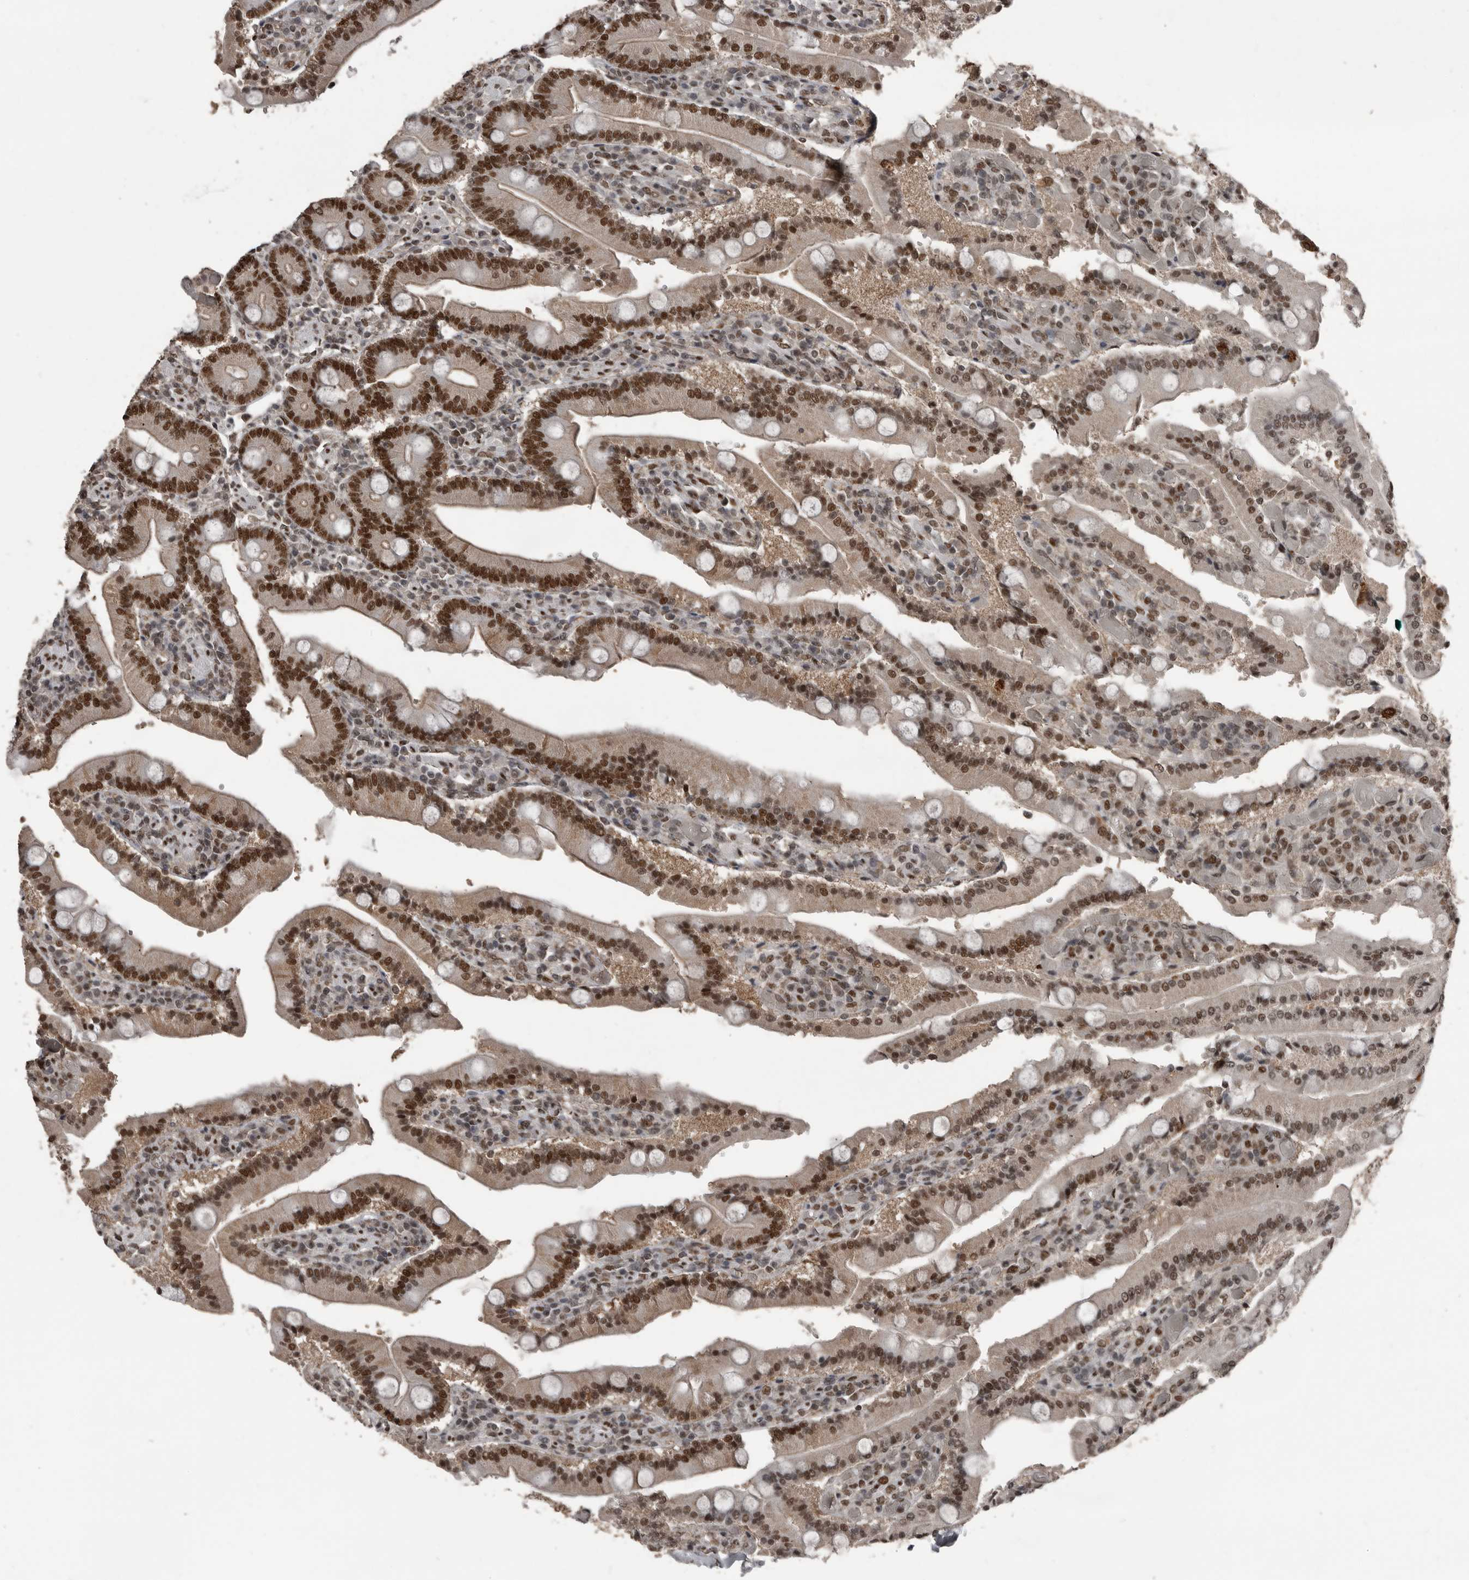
{"staining": {"intensity": "strong", "quantity": ">75%", "location": "nuclear"}, "tissue": "duodenum", "cell_type": "Glandular cells", "image_type": "normal", "snomed": [{"axis": "morphology", "description": "Normal tissue, NOS"}, {"axis": "topography", "description": "Duodenum"}], "caption": "Immunohistochemical staining of benign duodenum displays strong nuclear protein positivity in about >75% of glandular cells.", "gene": "CHD1L", "patient": {"sex": "female", "age": 62}}